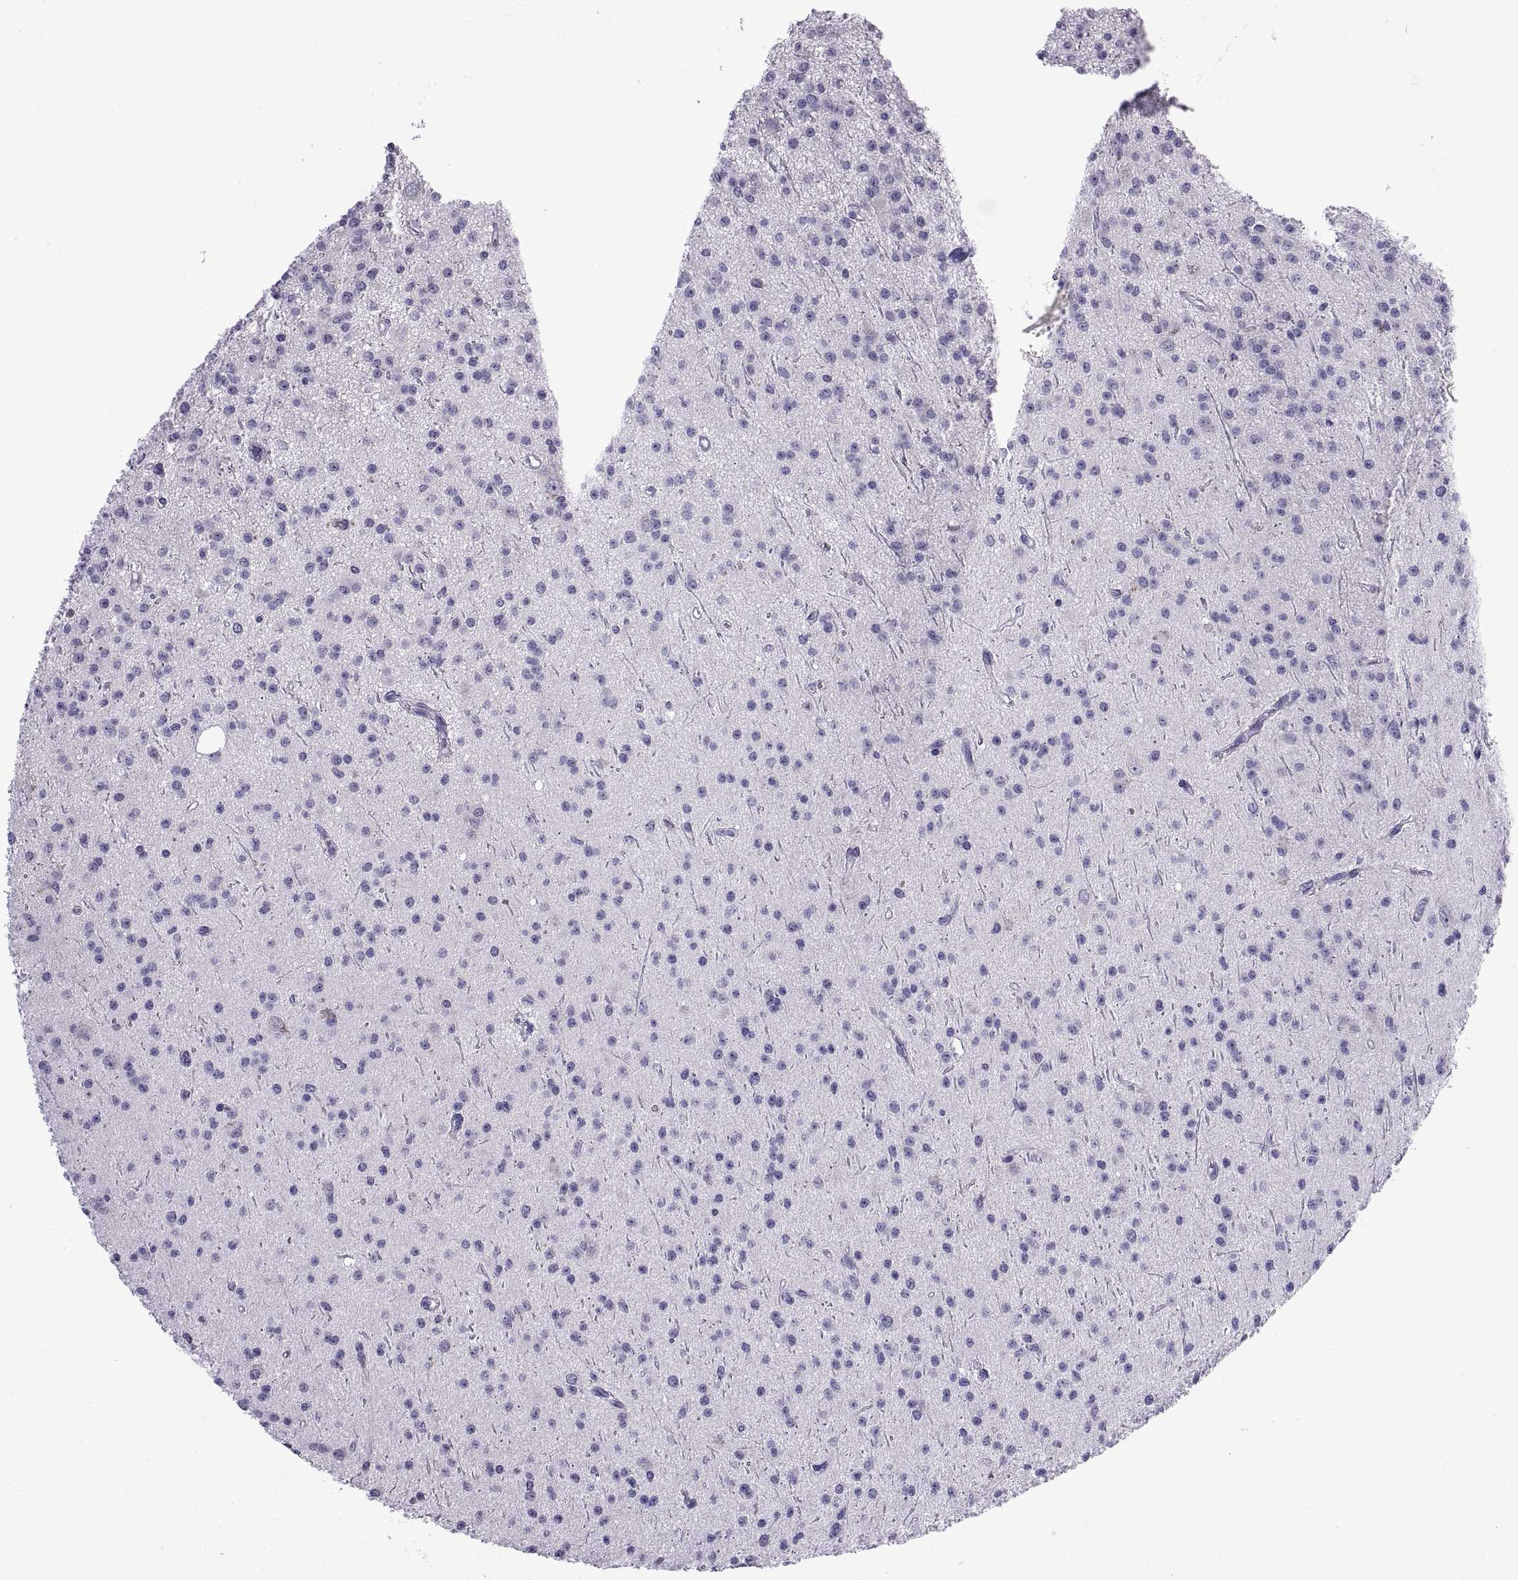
{"staining": {"intensity": "negative", "quantity": "none", "location": "none"}, "tissue": "glioma", "cell_type": "Tumor cells", "image_type": "cancer", "snomed": [{"axis": "morphology", "description": "Glioma, malignant, Low grade"}, {"axis": "topography", "description": "Brain"}], "caption": "There is no significant expression in tumor cells of glioma.", "gene": "SPDYE1", "patient": {"sex": "male", "age": 27}}